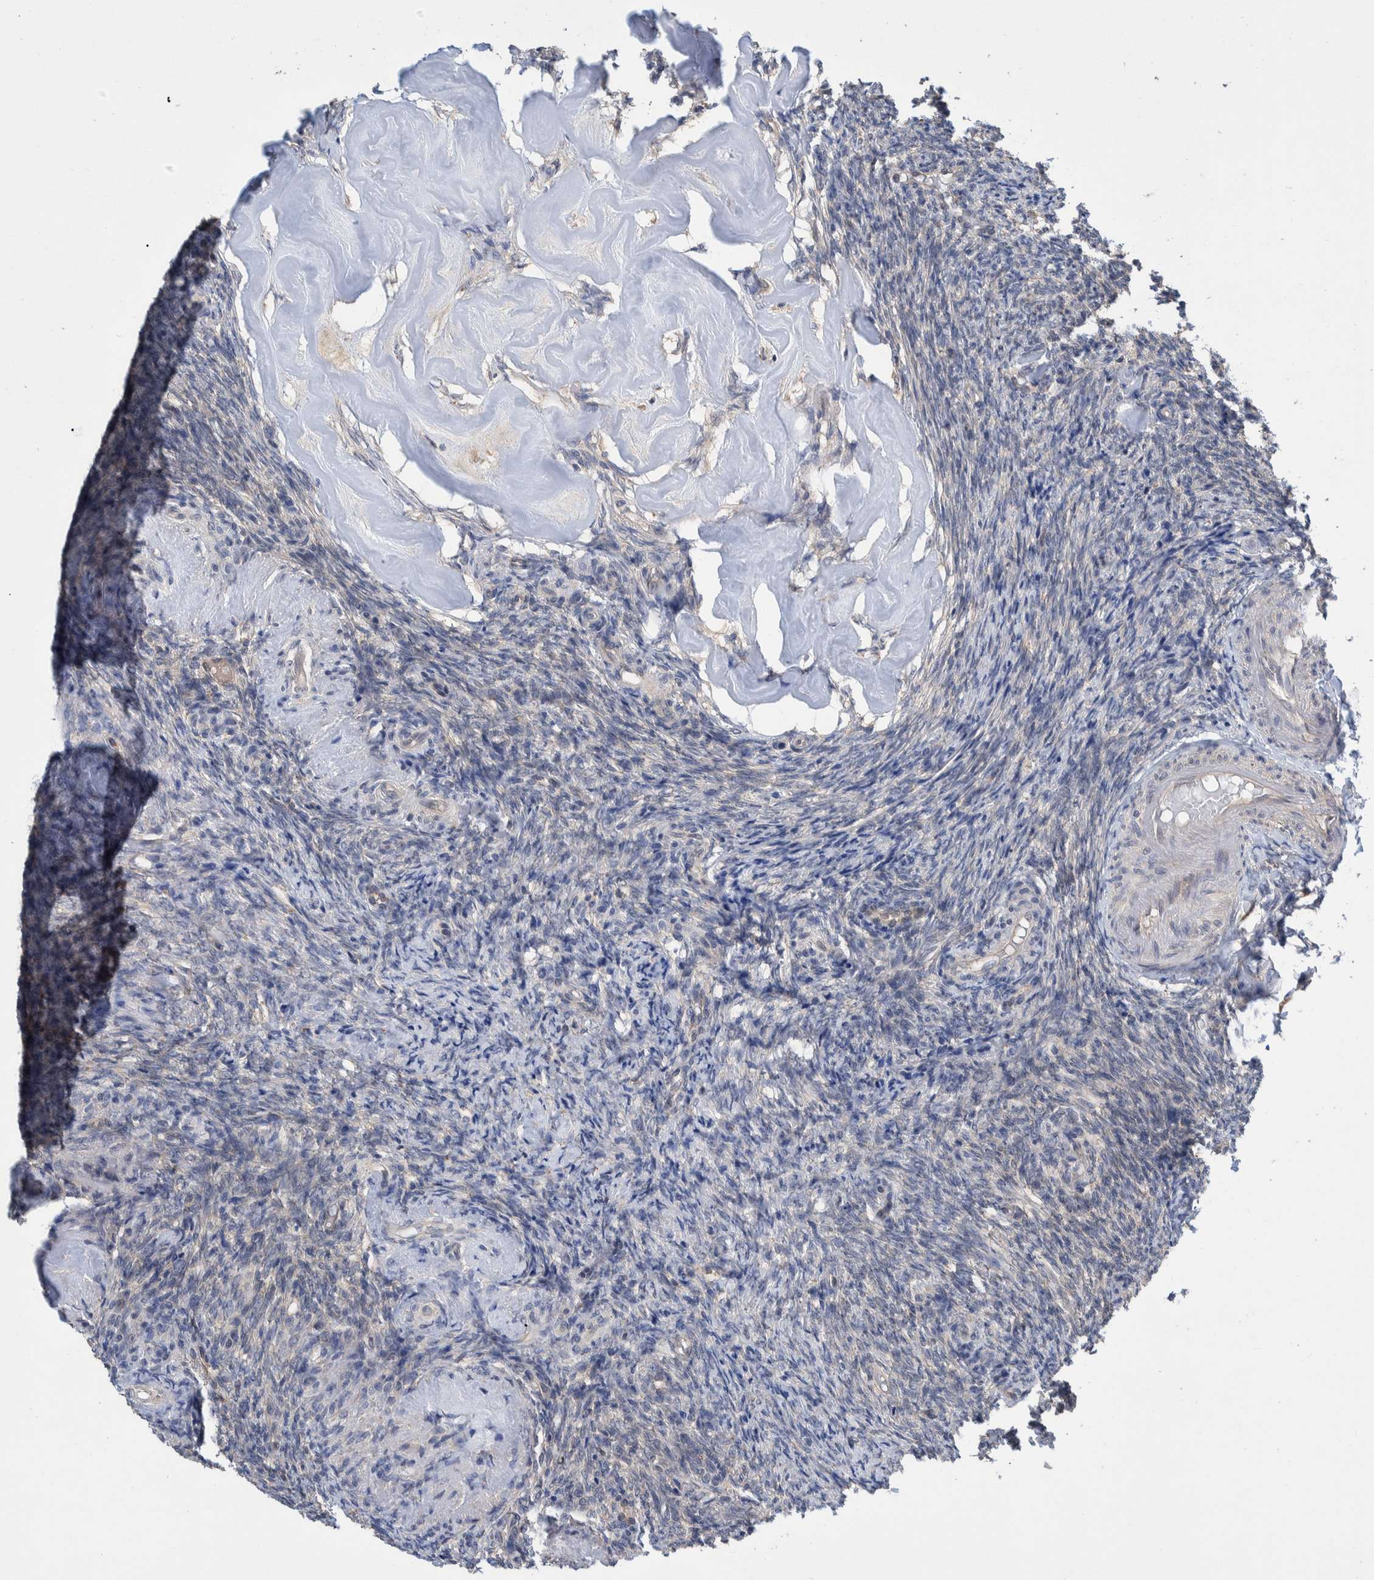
{"staining": {"intensity": "negative", "quantity": "none", "location": "none"}, "tissue": "ovary", "cell_type": "Ovarian stroma cells", "image_type": "normal", "snomed": [{"axis": "morphology", "description": "Normal tissue, NOS"}, {"axis": "topography", "description": "Ovary"}], "caption": "Protein analysis of benign ovary demonstrates no significant positivity in ovarian stroma cells. (DAB immunohistochemistry with hematoxylin counter stain).", "gene": "PLPBP", "patient": {"sex": "female", "age": 41}}